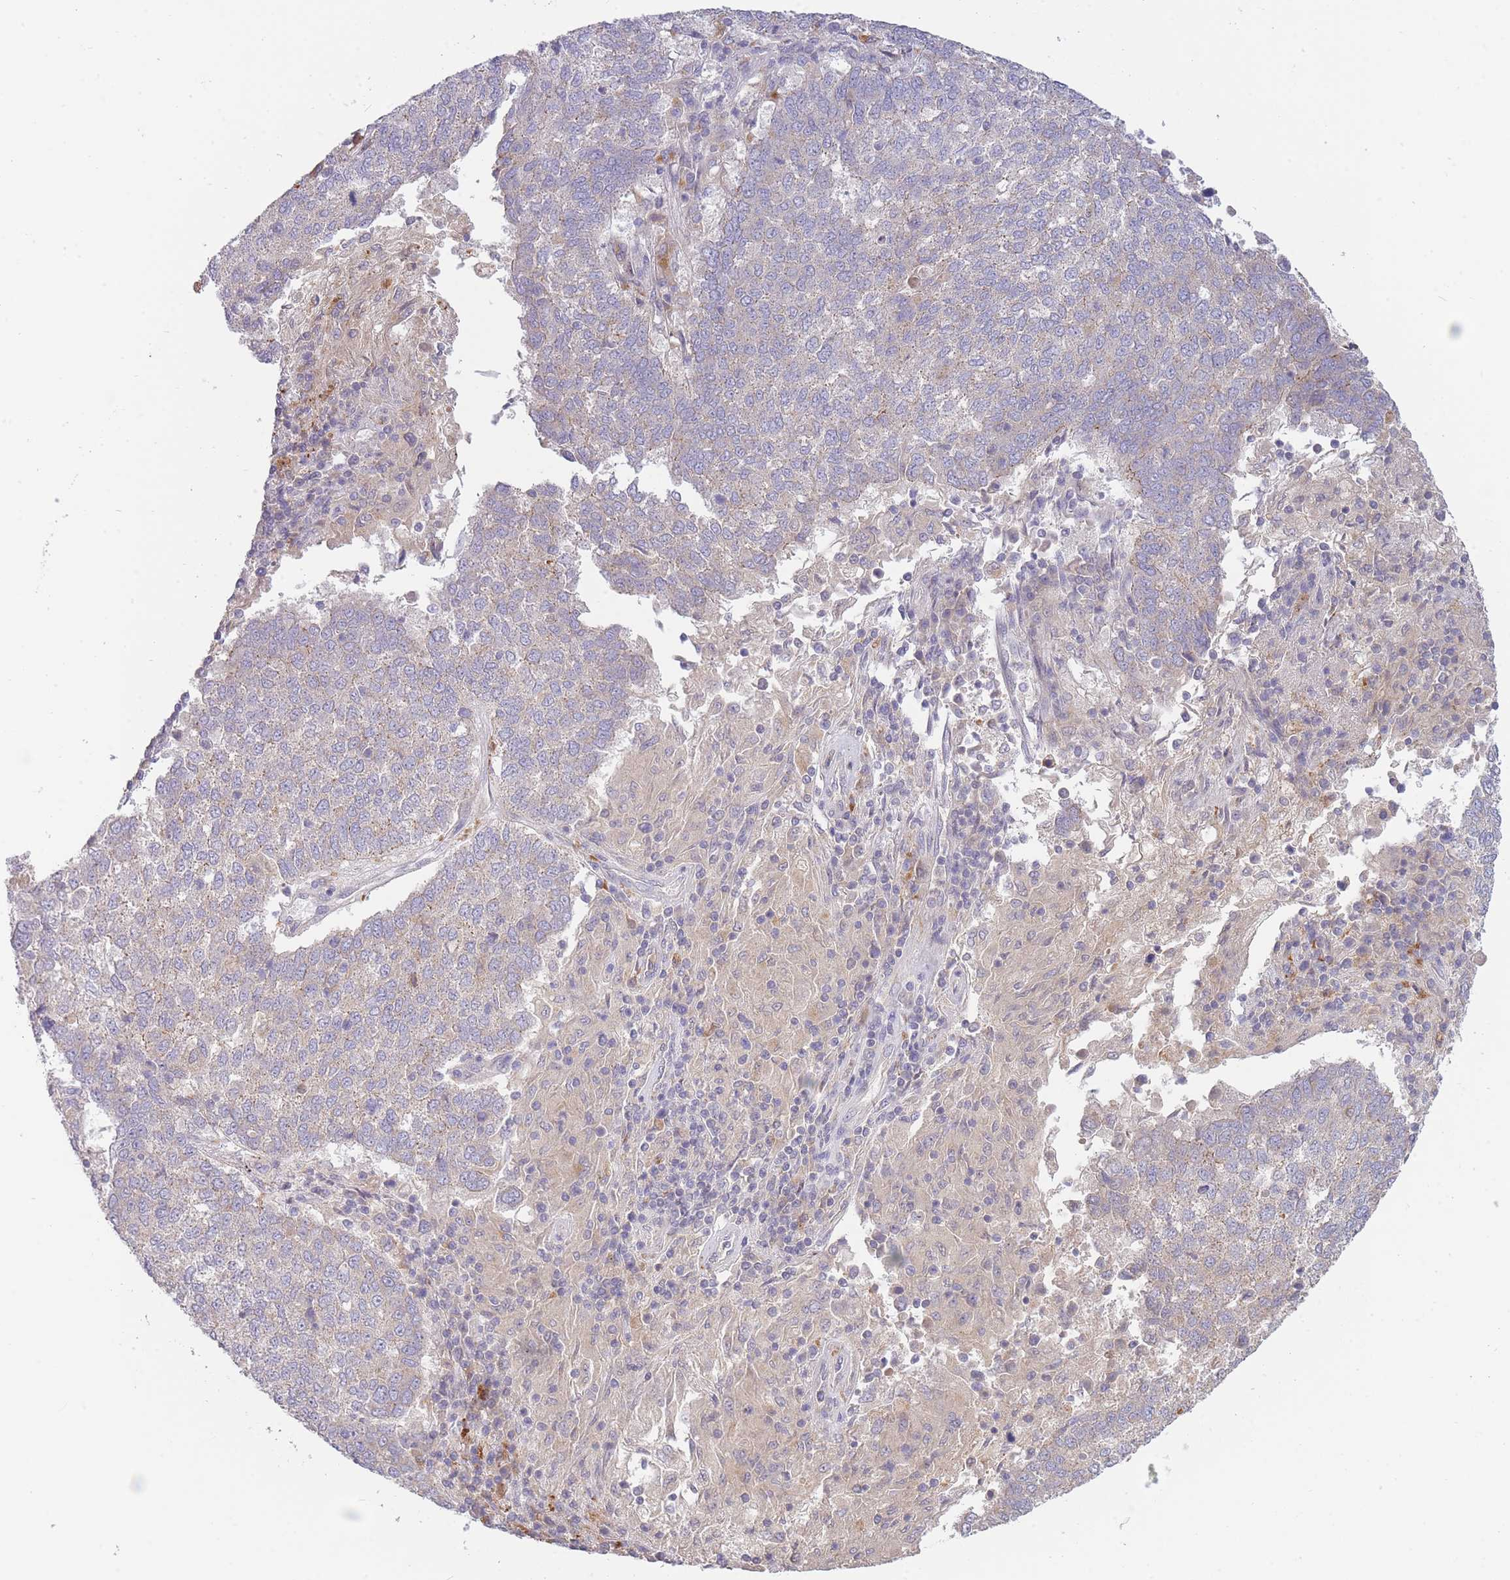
{"staining": {"intensity": "weak", "quantity": "<25%", "location": "cytoplasmic/membranous"}, "tissue": "lung cancer", "cell_type": "Tumor cells", "image_type": "cancer", "snomed": [{"axis": "morphology", "description": "Squamous cell carcinoma, NOS"}, {"axis": "topography", "description": "Lung"}], "caption": "This is an IHC image of lung cancer. There is no positivity in tumor cells.", "gene": "TRIM61", "patient": {"sex": "male", "age": 73}}